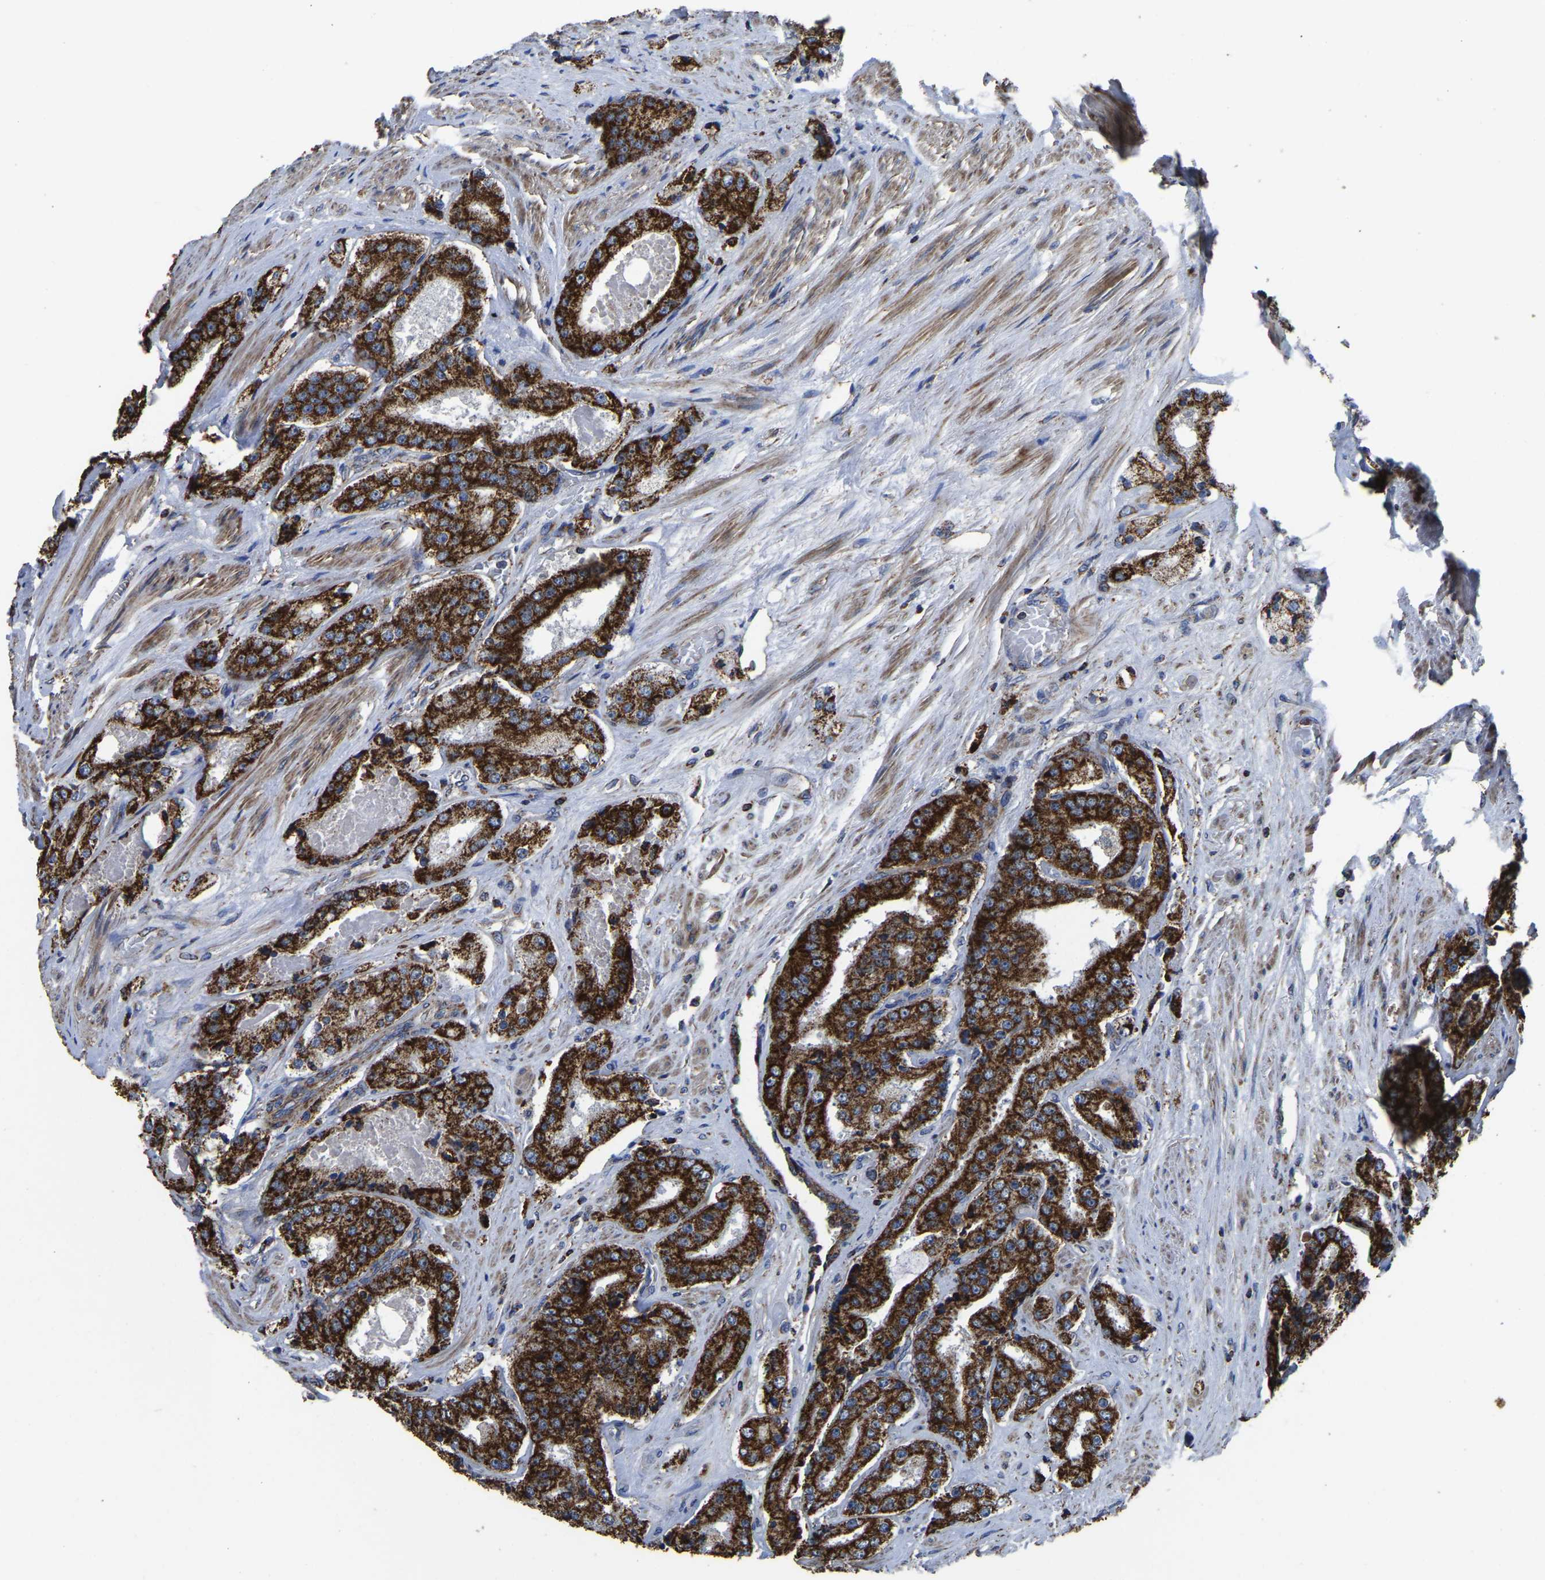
{"staining": {"intensity": "strong", "quantity": ">75%", "location": "cytoplasmic/membranous"}, "tissue": "prostate cancer", "cell_type": "Tumor cells", "image_type": "cancer", "snomed": [{"axis": "morphology", "description": "Adenocarcinoma, High grade"}, {"axis": "topography", "description": "Prostate"}], "caption": "Immunohistochemistry image of human prostate cancer (high-grade adenocarcinoma) stained for a protein (brown), which demonstrates high levels of strong cytoplasmic/membranous staining in about >75% of tumor cells.", "gene": "ETFA", "patient": {"sex": "male", "age": 65}}